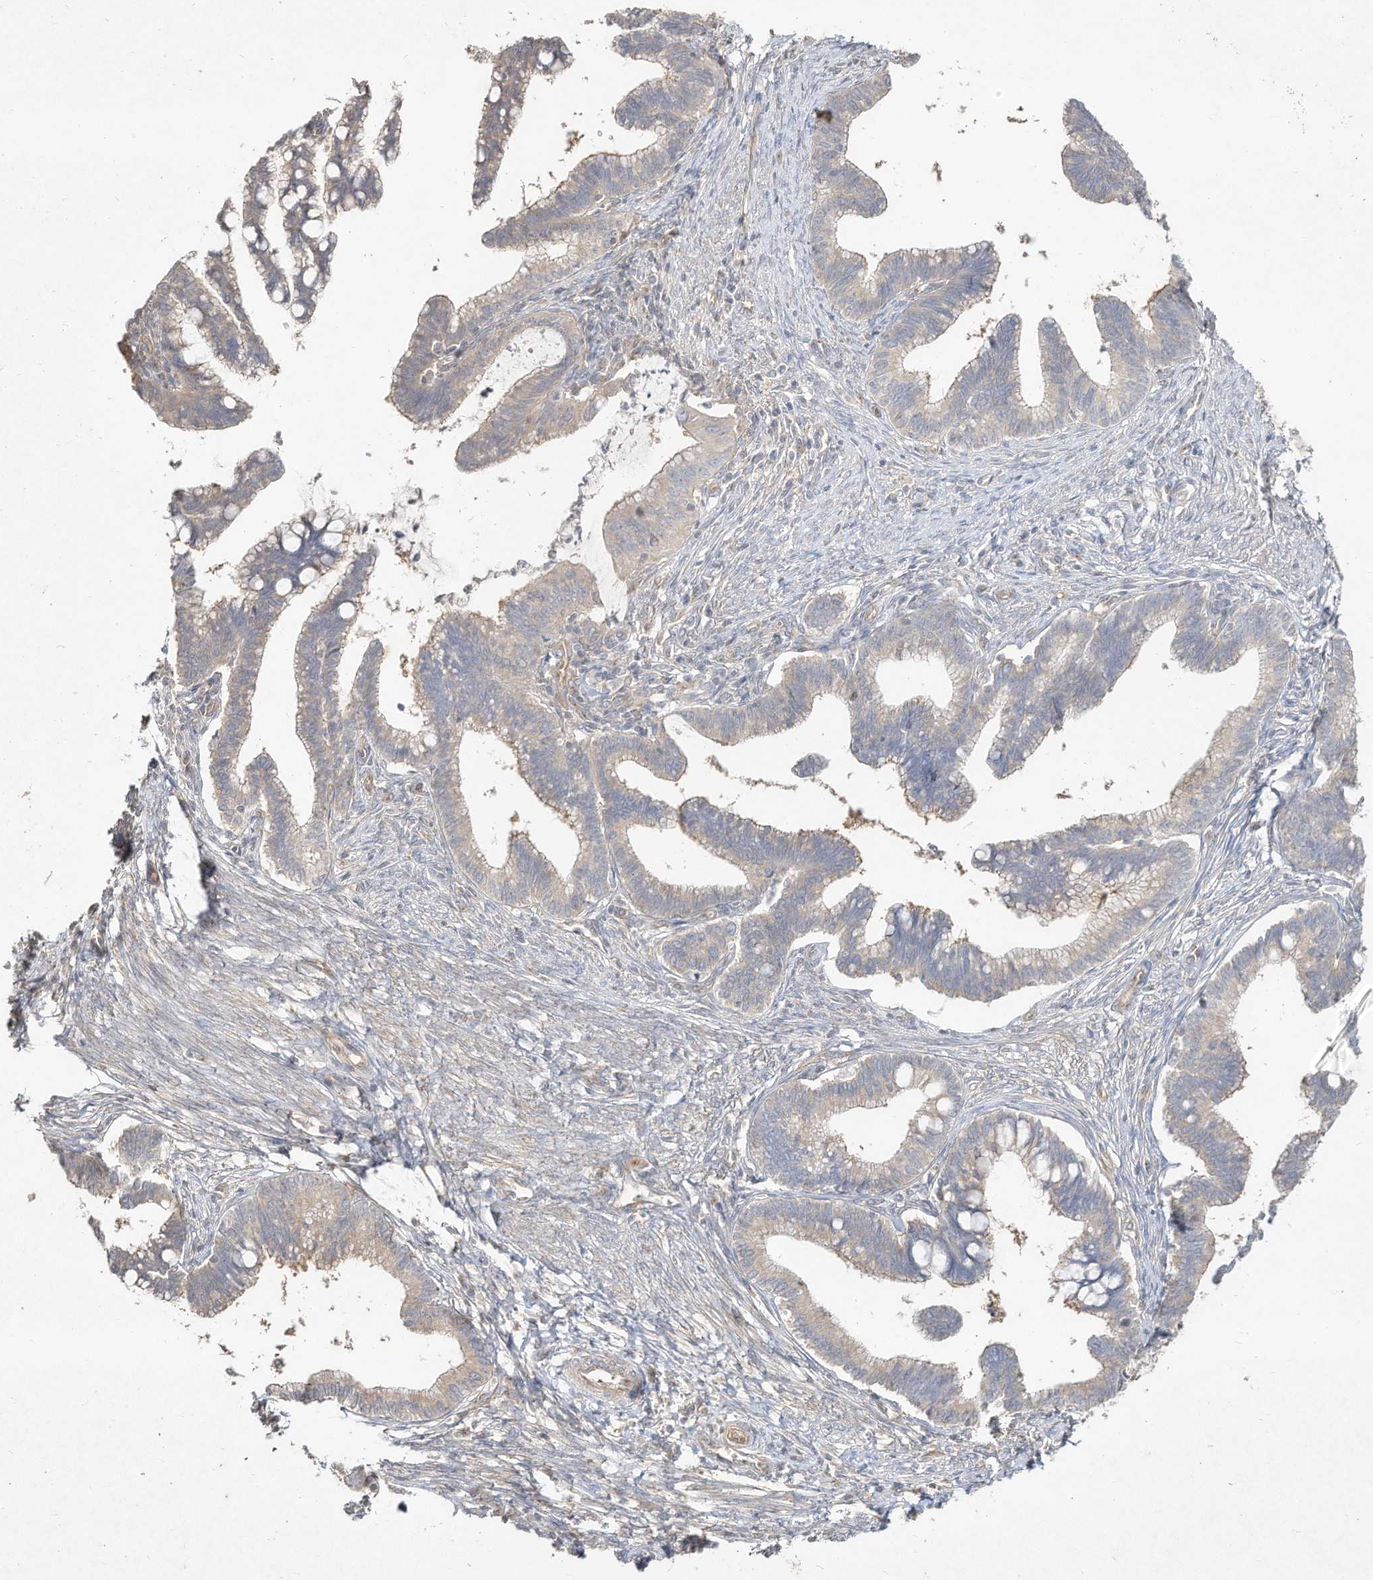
{"staining": {"intensity": "negative", "quantity": "none", "location": "none"}, "tissue": "cervical cancer", "cell_type": "Tumor cells", "image_type": "cancer", "snomed": [{"axis": "morphology", "description": "Adenocarcinoma, NOS"}, {"axis": "topography", "description": "Cervix"}], "caption": "This is an IHC photomicrograph of human cervical adenocarcinoma. There is no staining in tumor cells.", "gene": "DYNC1I2", "patient": {"sex": "female", "age": 36}}